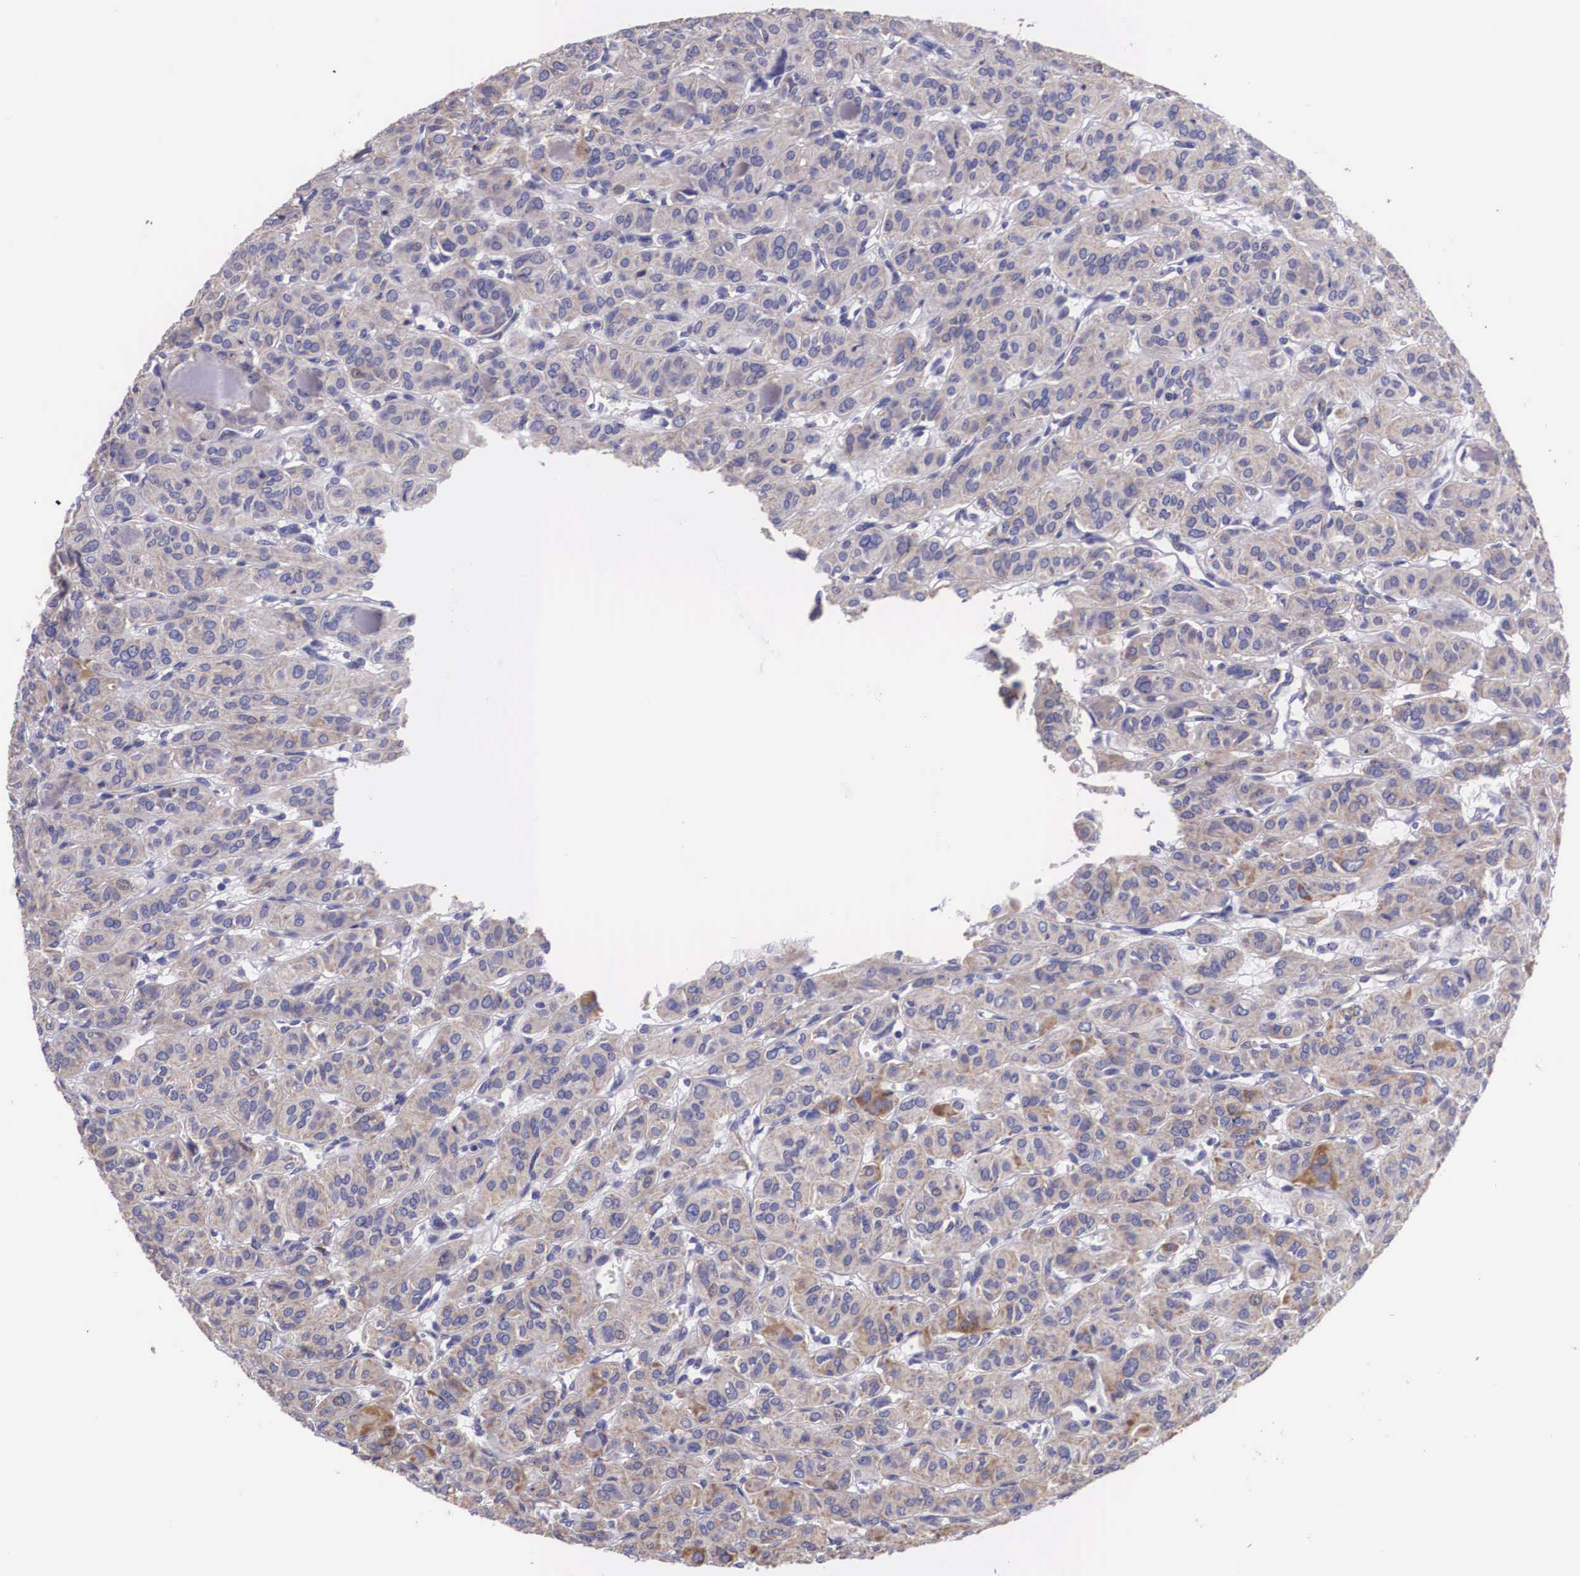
{"staining": {"intensity": "negative", "quantity": "none", "location": "none"}, "tissue": "thyroid cancer", "cell_type": "Tumor cells", "image_type": "cancer", "snomed": [{"axis": "morphology", "description": "Follicular adenoma carcinoma, NOS"}, {"axis": "topography", "description": "Thyroid gland"}], "caption": "The histopathology image reveals no staining of tumor cells in thyroid follicular adenoma carcinoma. (DAB IHC visualized using brightfield microscopy, high magnification).", "gene": "ARG2", "patient": {"sex": "female", "age": 71}}